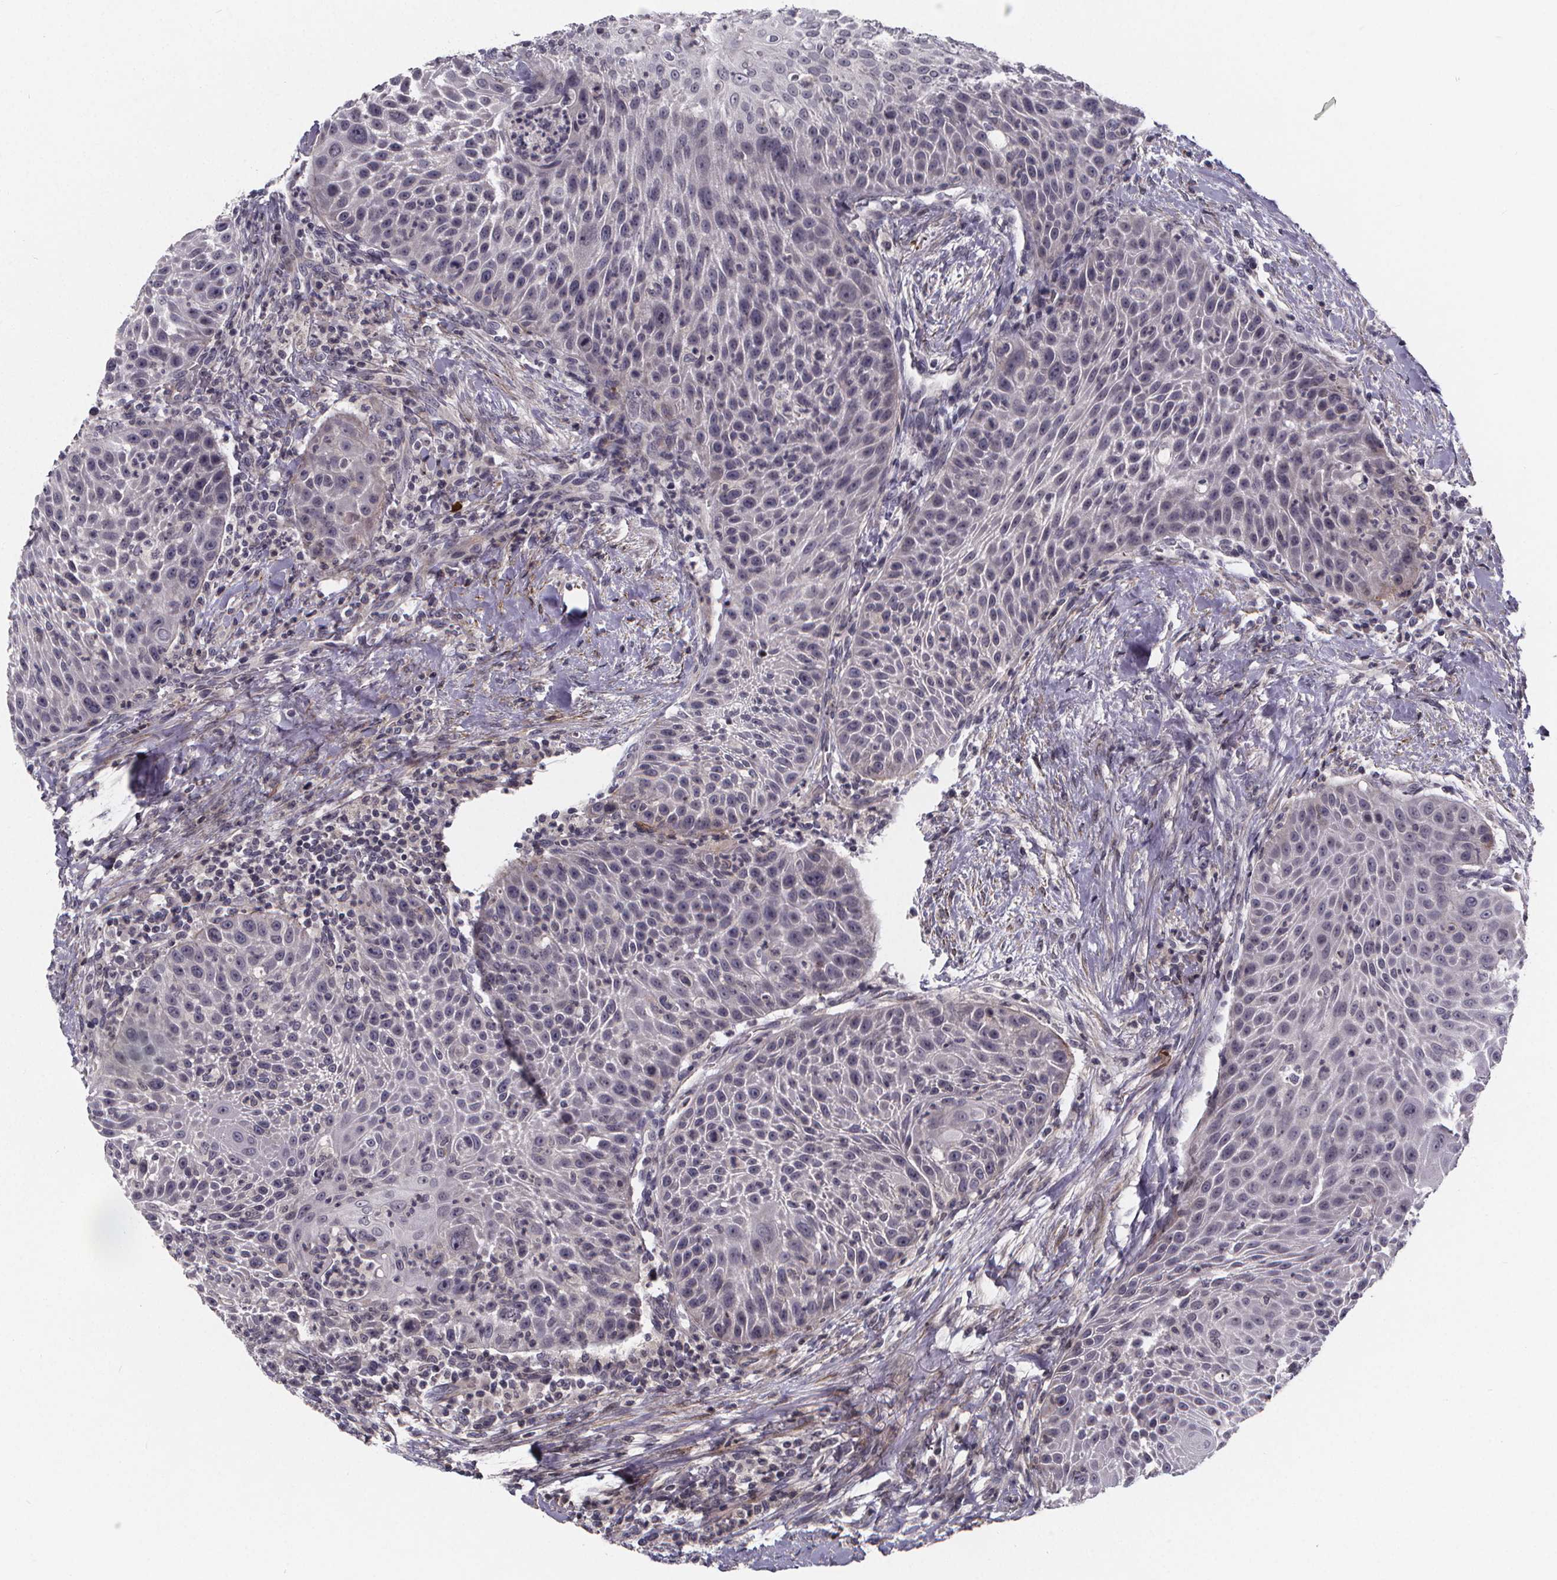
{"staining": {"intensity": "negative", "quantity": "none", "location": "none"}, "tissue": "head and neck cancer", "cell_type": "Tumor cells", "image_type": "cancer", "snomed": [{"axis": "morphology", "description": "Squamous cell carcinoma, NOS"}, {"axis": "topography", "description": "Head-Neck"}], "caption": "Protein analysis of squamous cell carcinoma (head and neck) exhibits no significant positivity in tumor cells.", "gene": "FBXW2", "patient": {"sex": "male", "age": 69}}